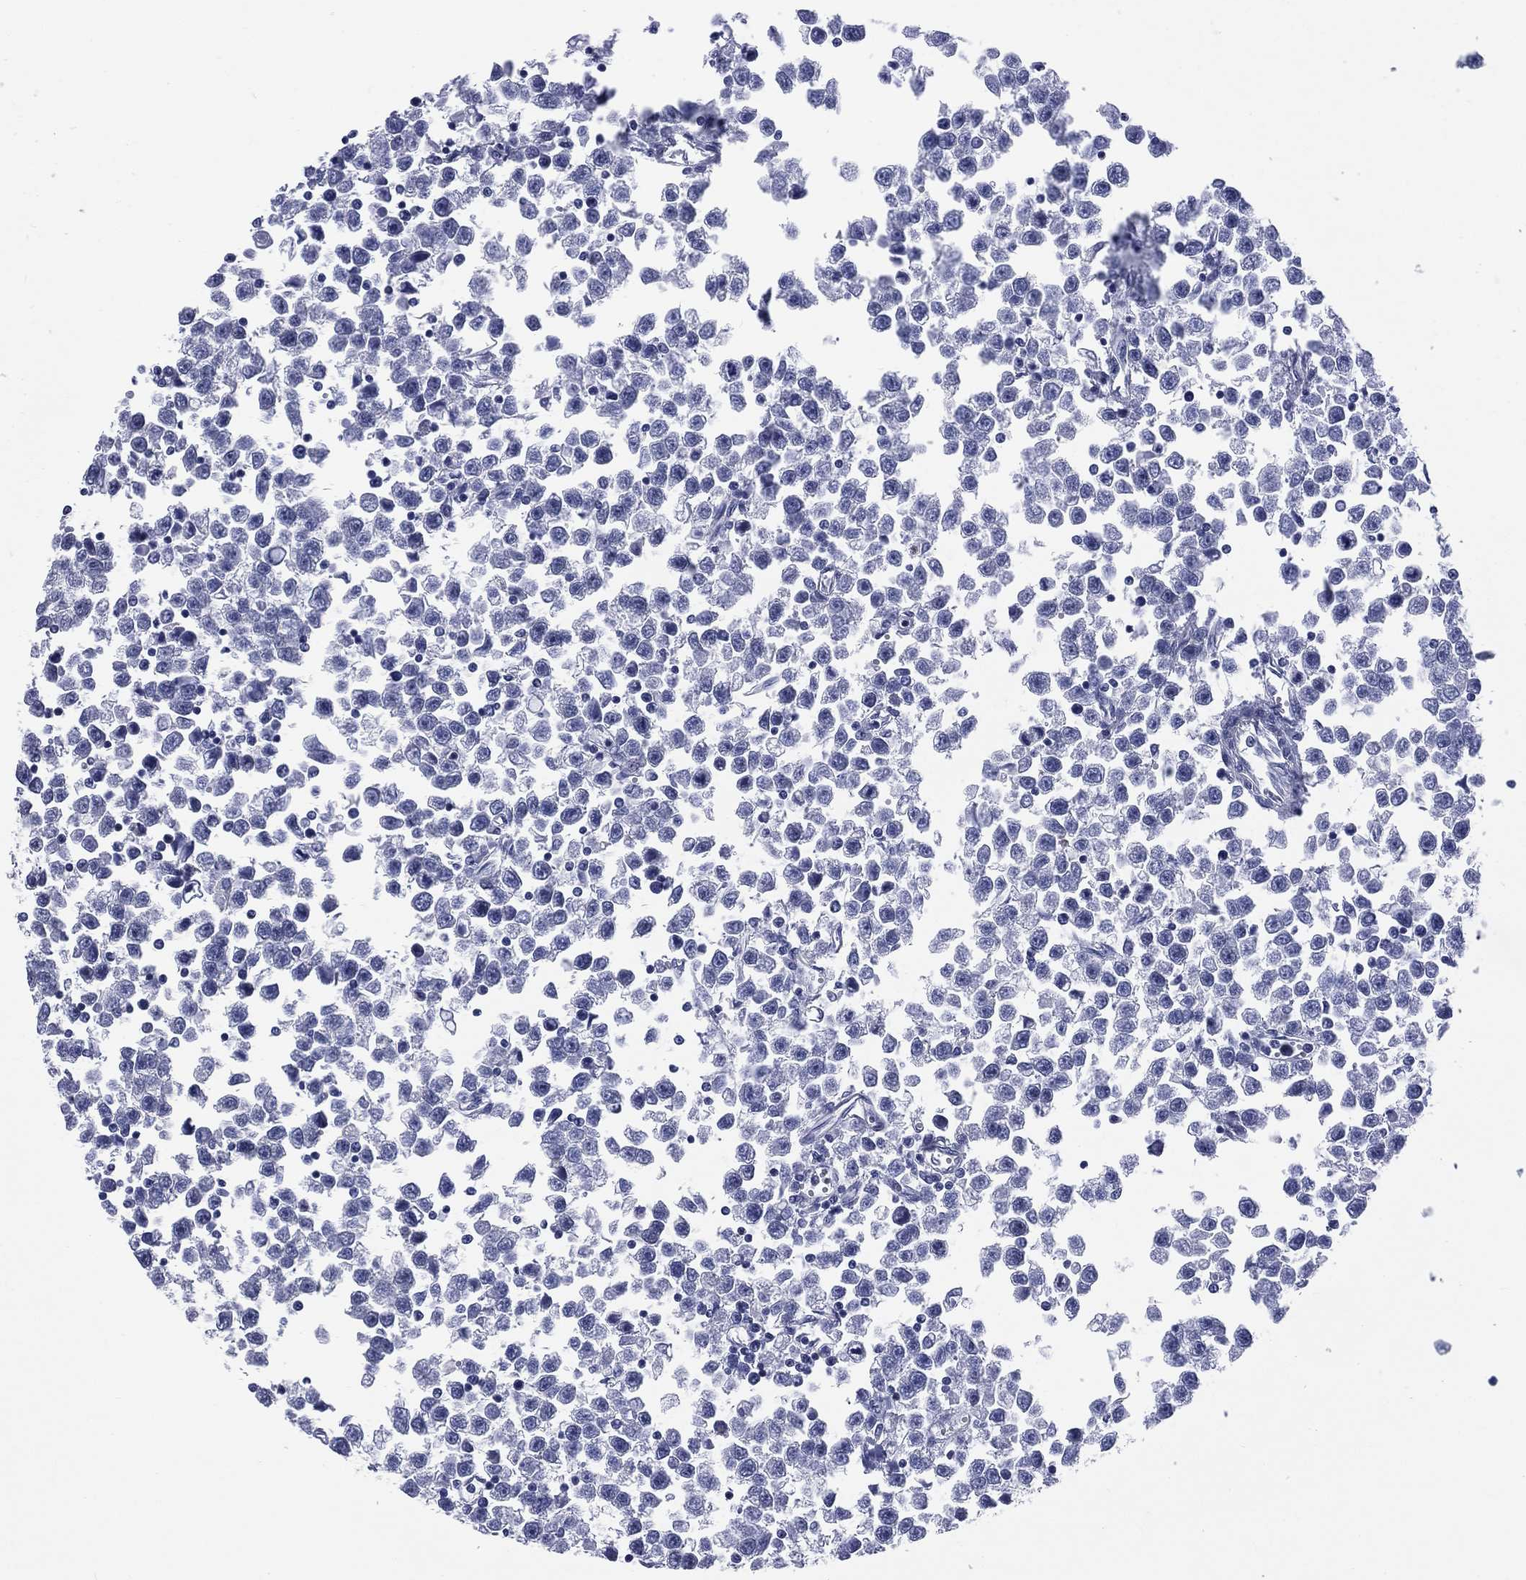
{"staining": {"intensity": "negative", "quantity": "none", "location": "none"}, "tissue": "testis cancer", "cell_type": "Tumor cells", "image_type": "cancer", "snomed": [{"axis": "morphology", "description": "Seminoma, NOS"}, {"axis": "topography", "description": "Testis"}], "caption": "Tumor cells are negative for brown protein staining in testis cancer (seminoma).", "gene": "MLLT10", "patient": {"sex": "male", "age": 34}}